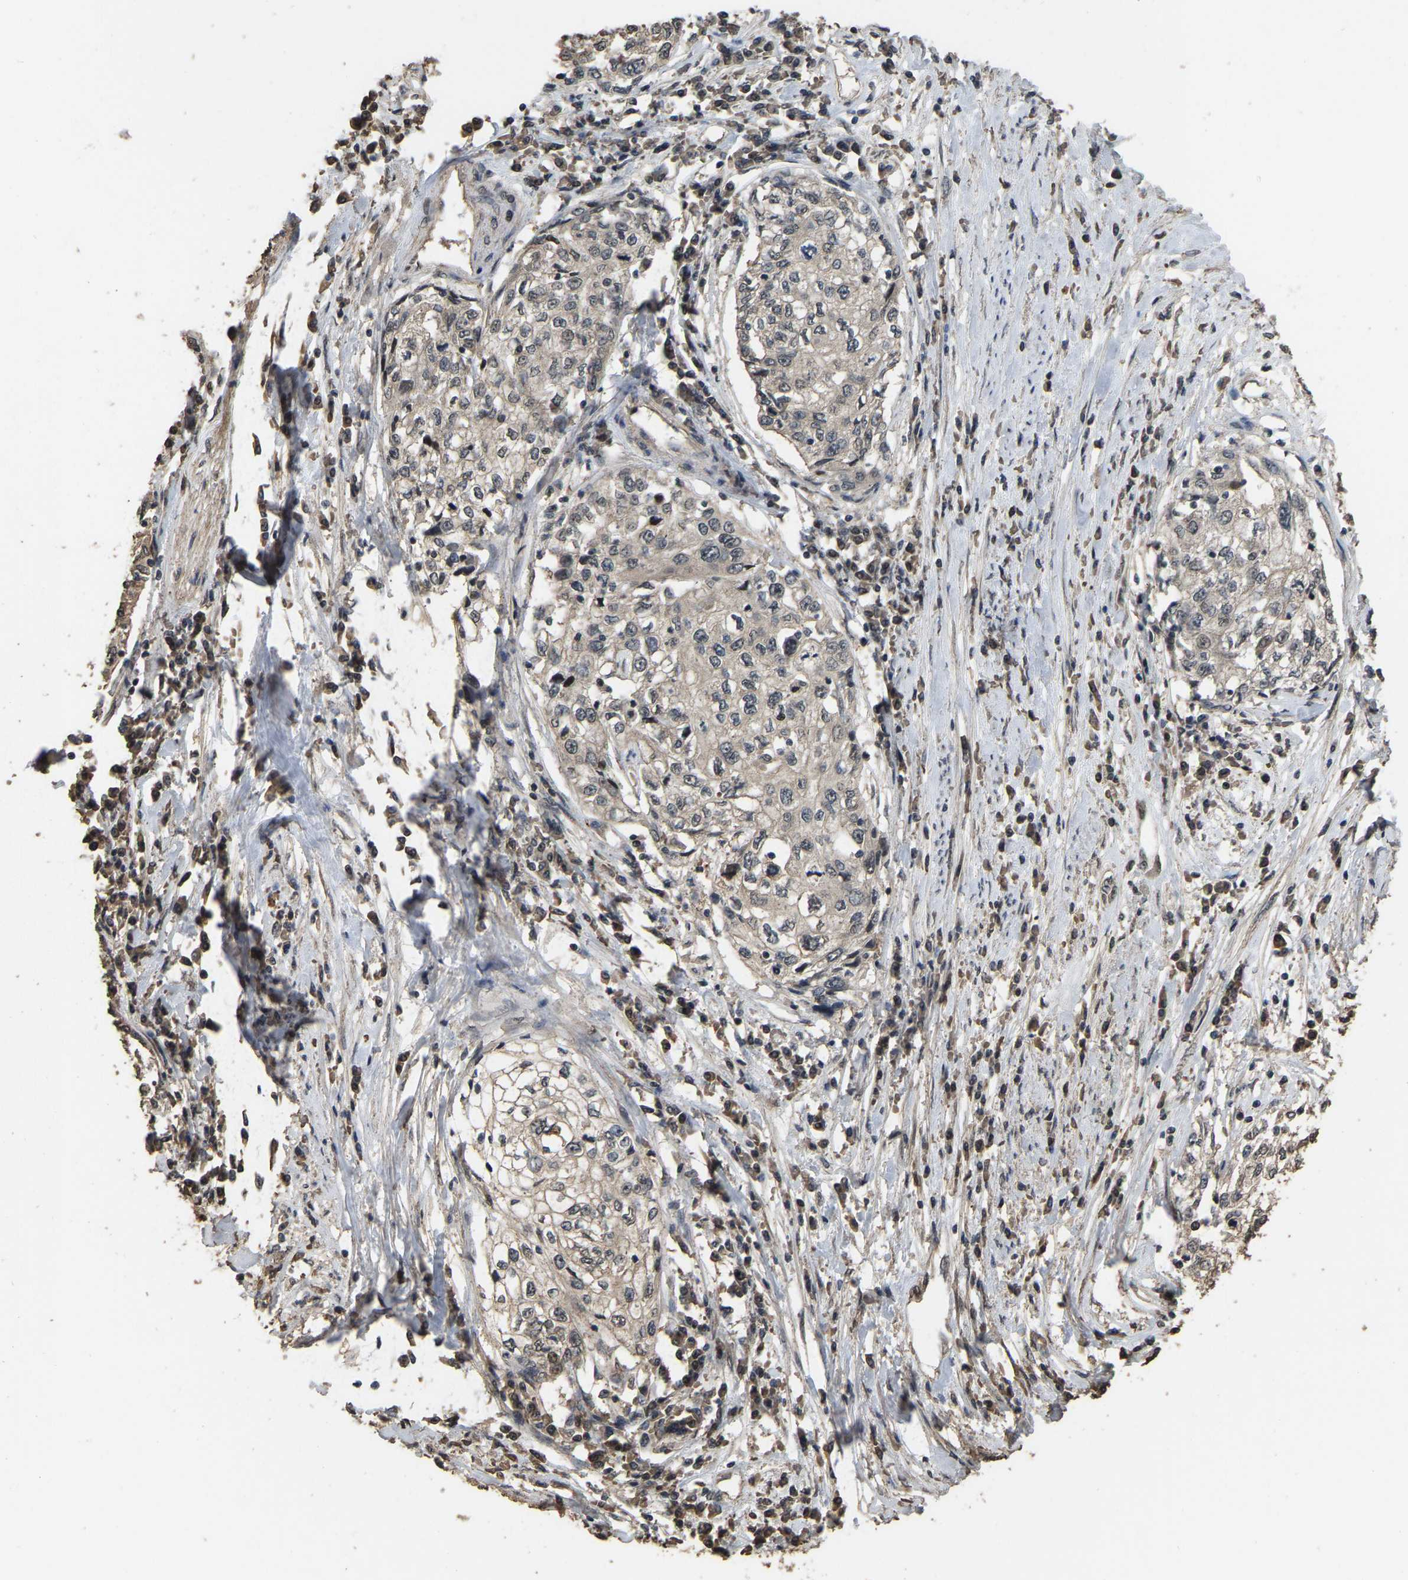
{"staining": {"intensity": "negative", "quantity": "none", "location": "none"}, "tissue": "cervical cancer", "cell_type": "Tumor cells", "image_type": "cancer", "snomed": [{"axis": "morphology", "description": "Squamous cell carcinoma, NOS"}, {"axis": "topography", "description": "Cervix"}], "caption": "There is no significant expression in tumor cells of cervical cancer (squamous cell carcinoma).", "gene": "ARHGAP23", "patient": {"sex": "female", "age": 57}}